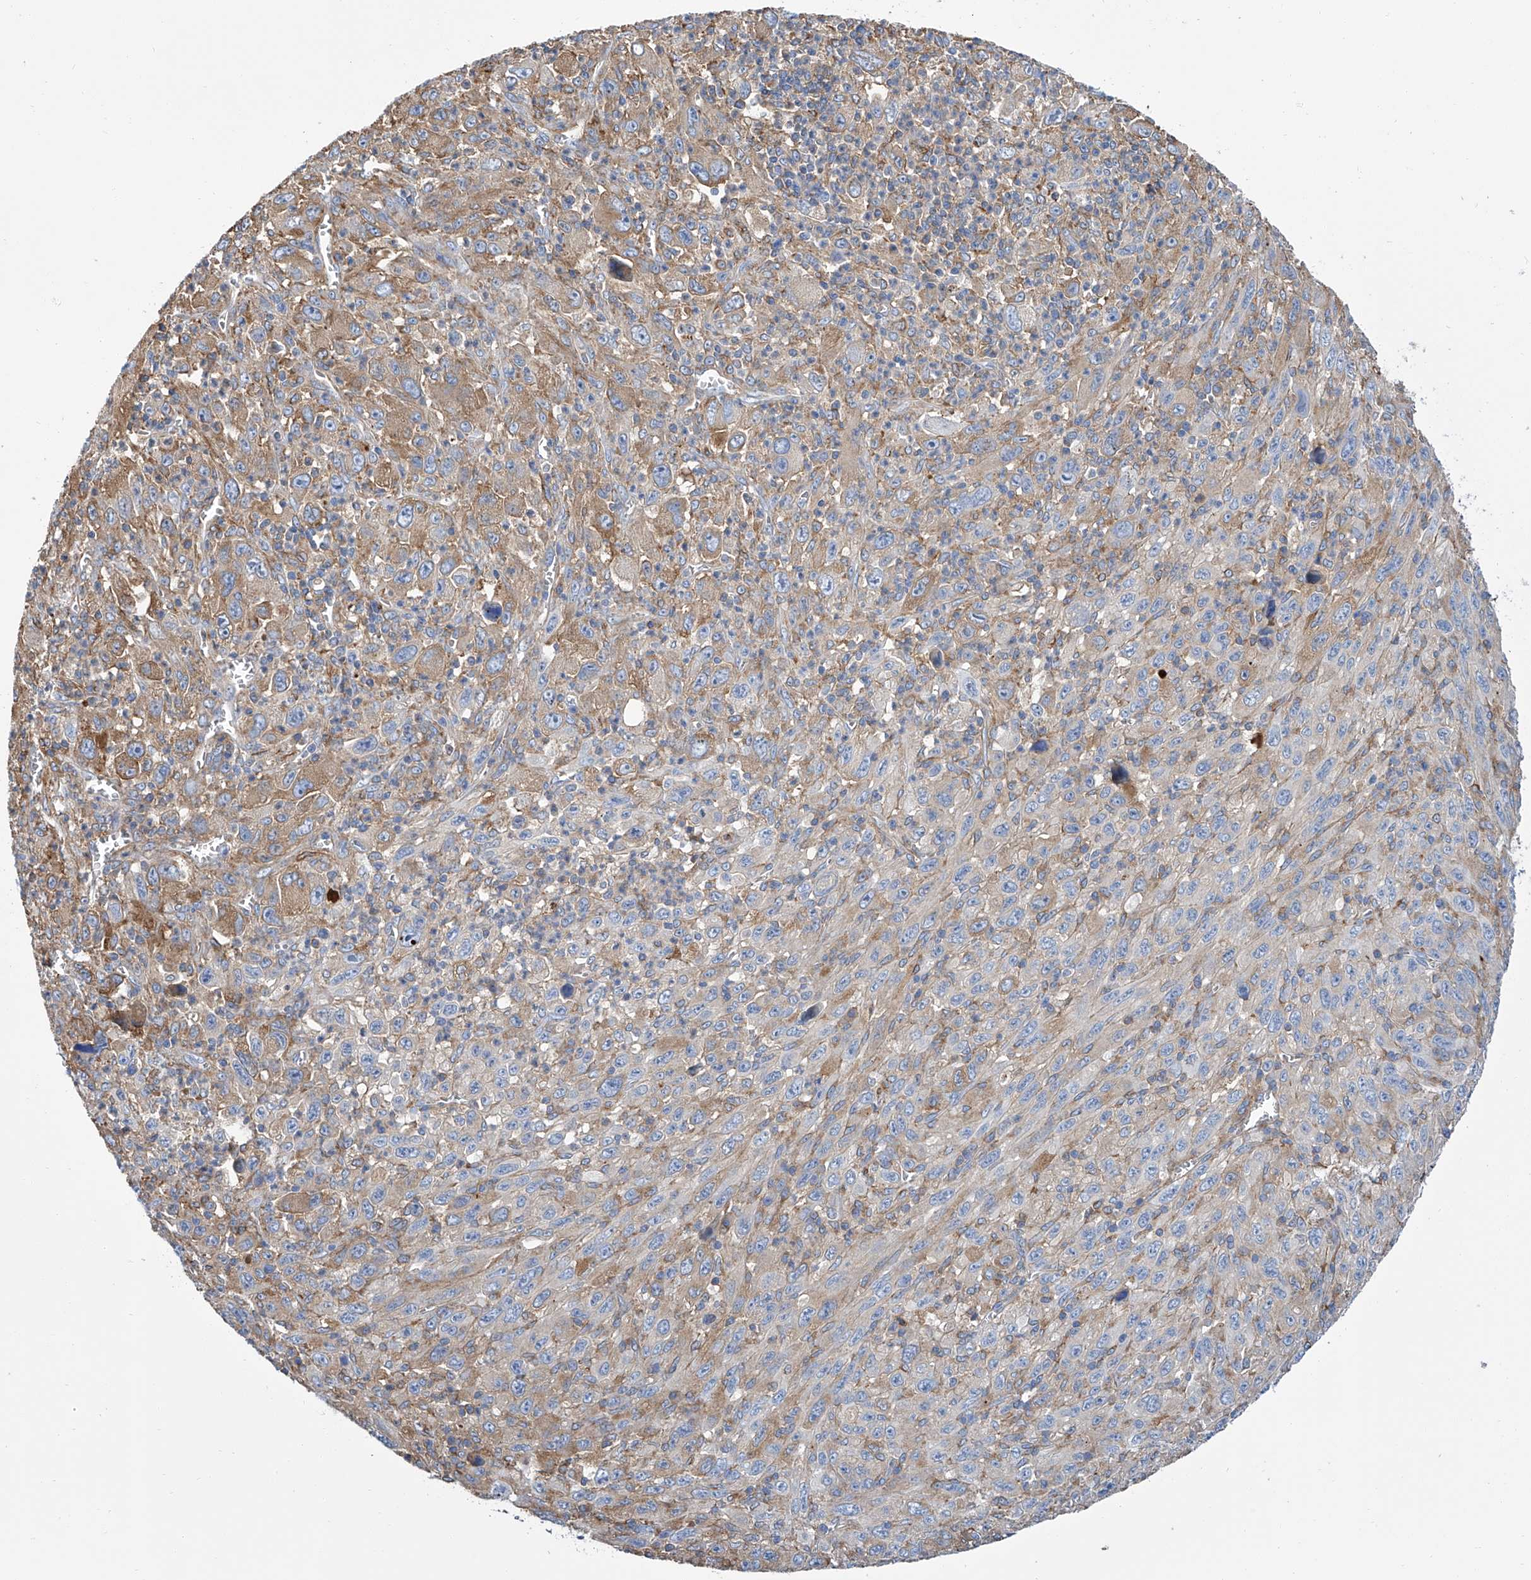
{"staining": {"intensity": "moderate", "quantity": "<25%", "location": "cytoplasmic/membranous"}, "tissue": "melanoma", "cell_type": "Tumor cells", "image_type": "cancer", "snomed": [{"axis": "morphology", "description": "Malignant melanoma, Metastatic site"}, {"axis": "topography", "description": "Skin"}], "caption": "Immunohistochemical staining of human melanoma displays low levels of moderate cytoplasmic/membranous protein expression in about <25% of tumor cells.", "gene": "GPT", "patient": {"sex": "female", "age": 56}}